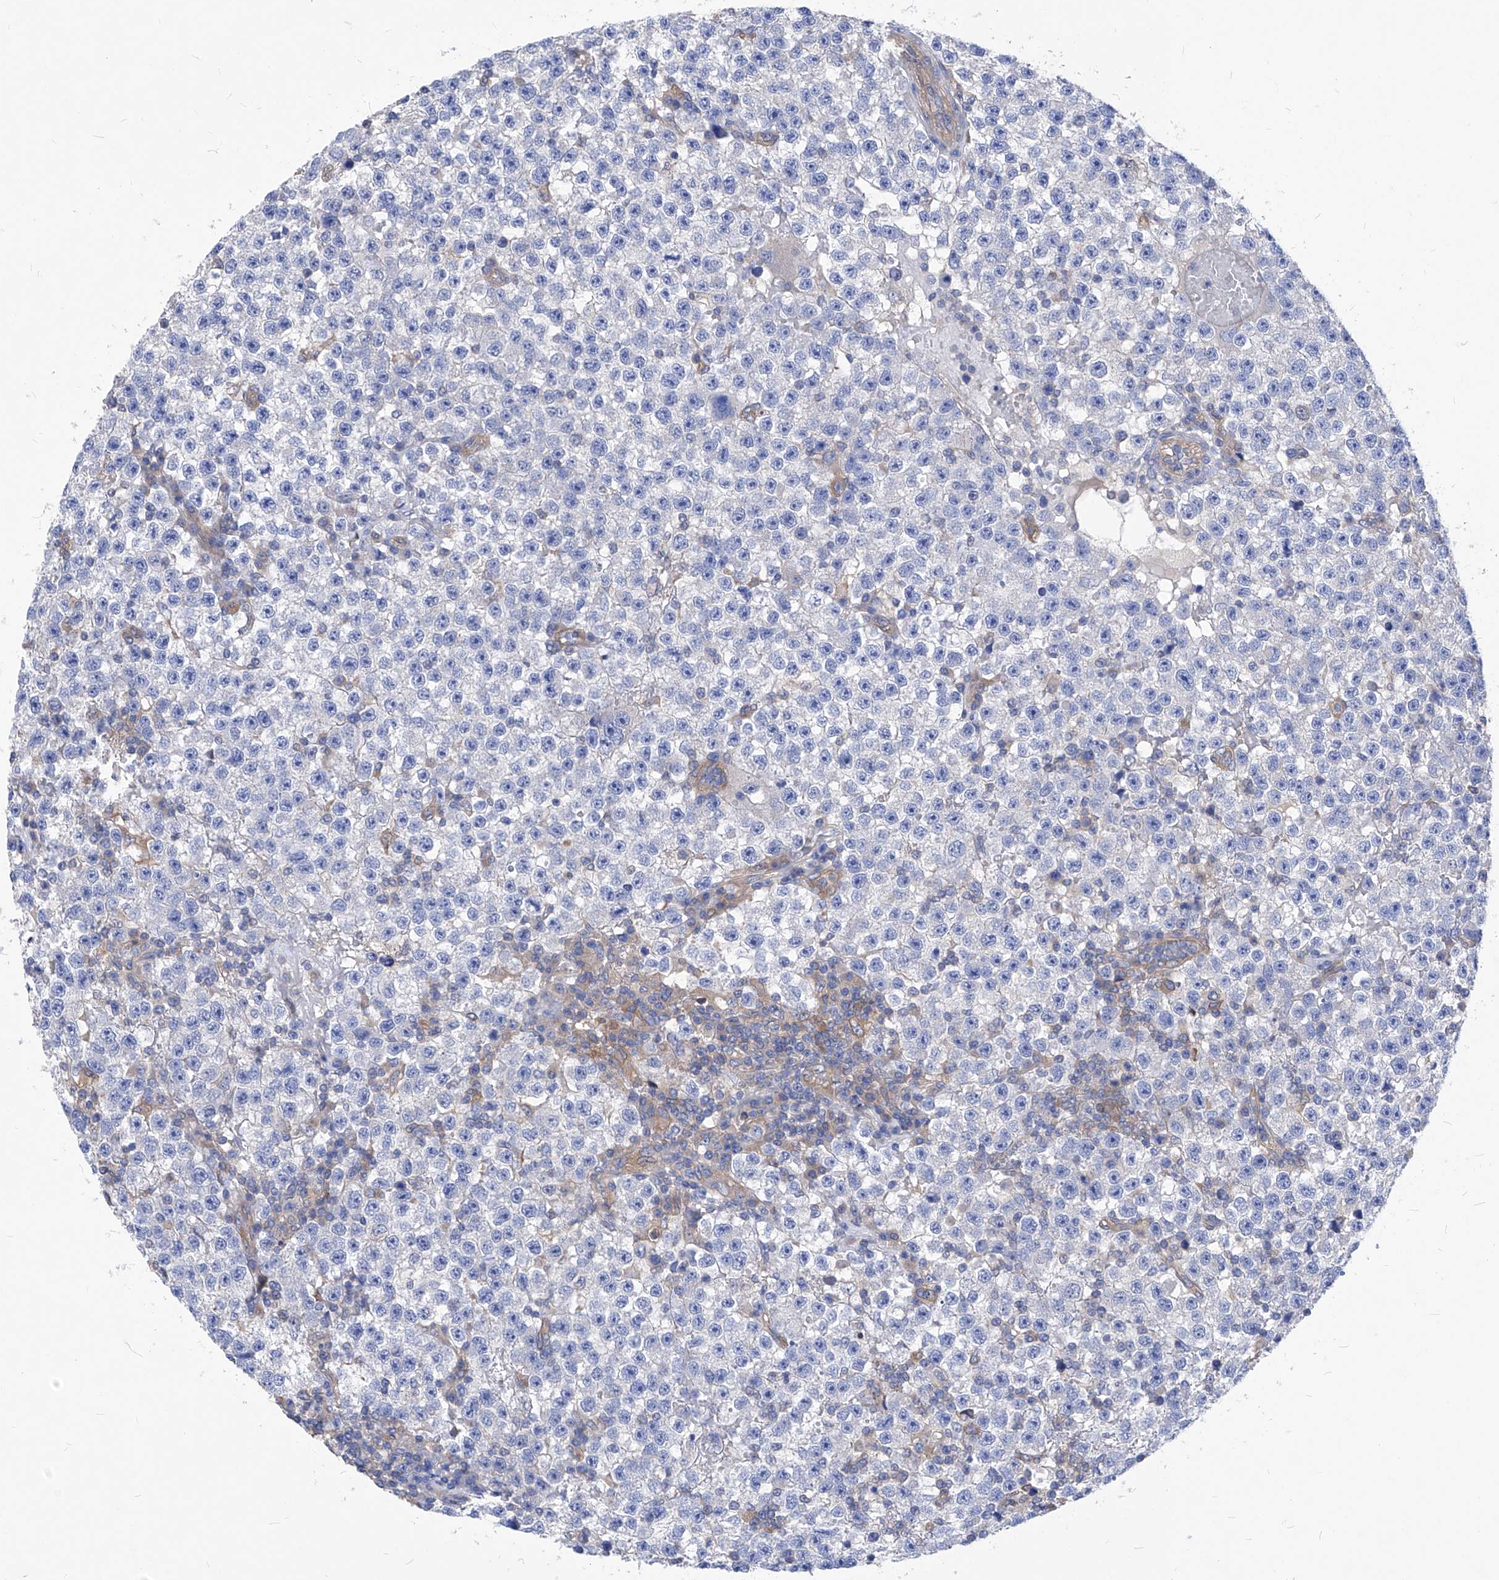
{"staining": {"intensity": "negative", "quantity": "none", "location": "none"}, "tissue": "testis cancer", "cell_type": "Tumor cells", "image_type": "cancer", "snomed": [{"axis": "morphology", "description": "Seminoma, NOS"}, {"axis": "topography", "description": "Testis"}], "caption": "Testis seminoma was stained to show a protein in brown. There is no significant staining in tumor cells.", "gene": "XPNPEP1", "patient": {"sex": "male", "age": 22}}